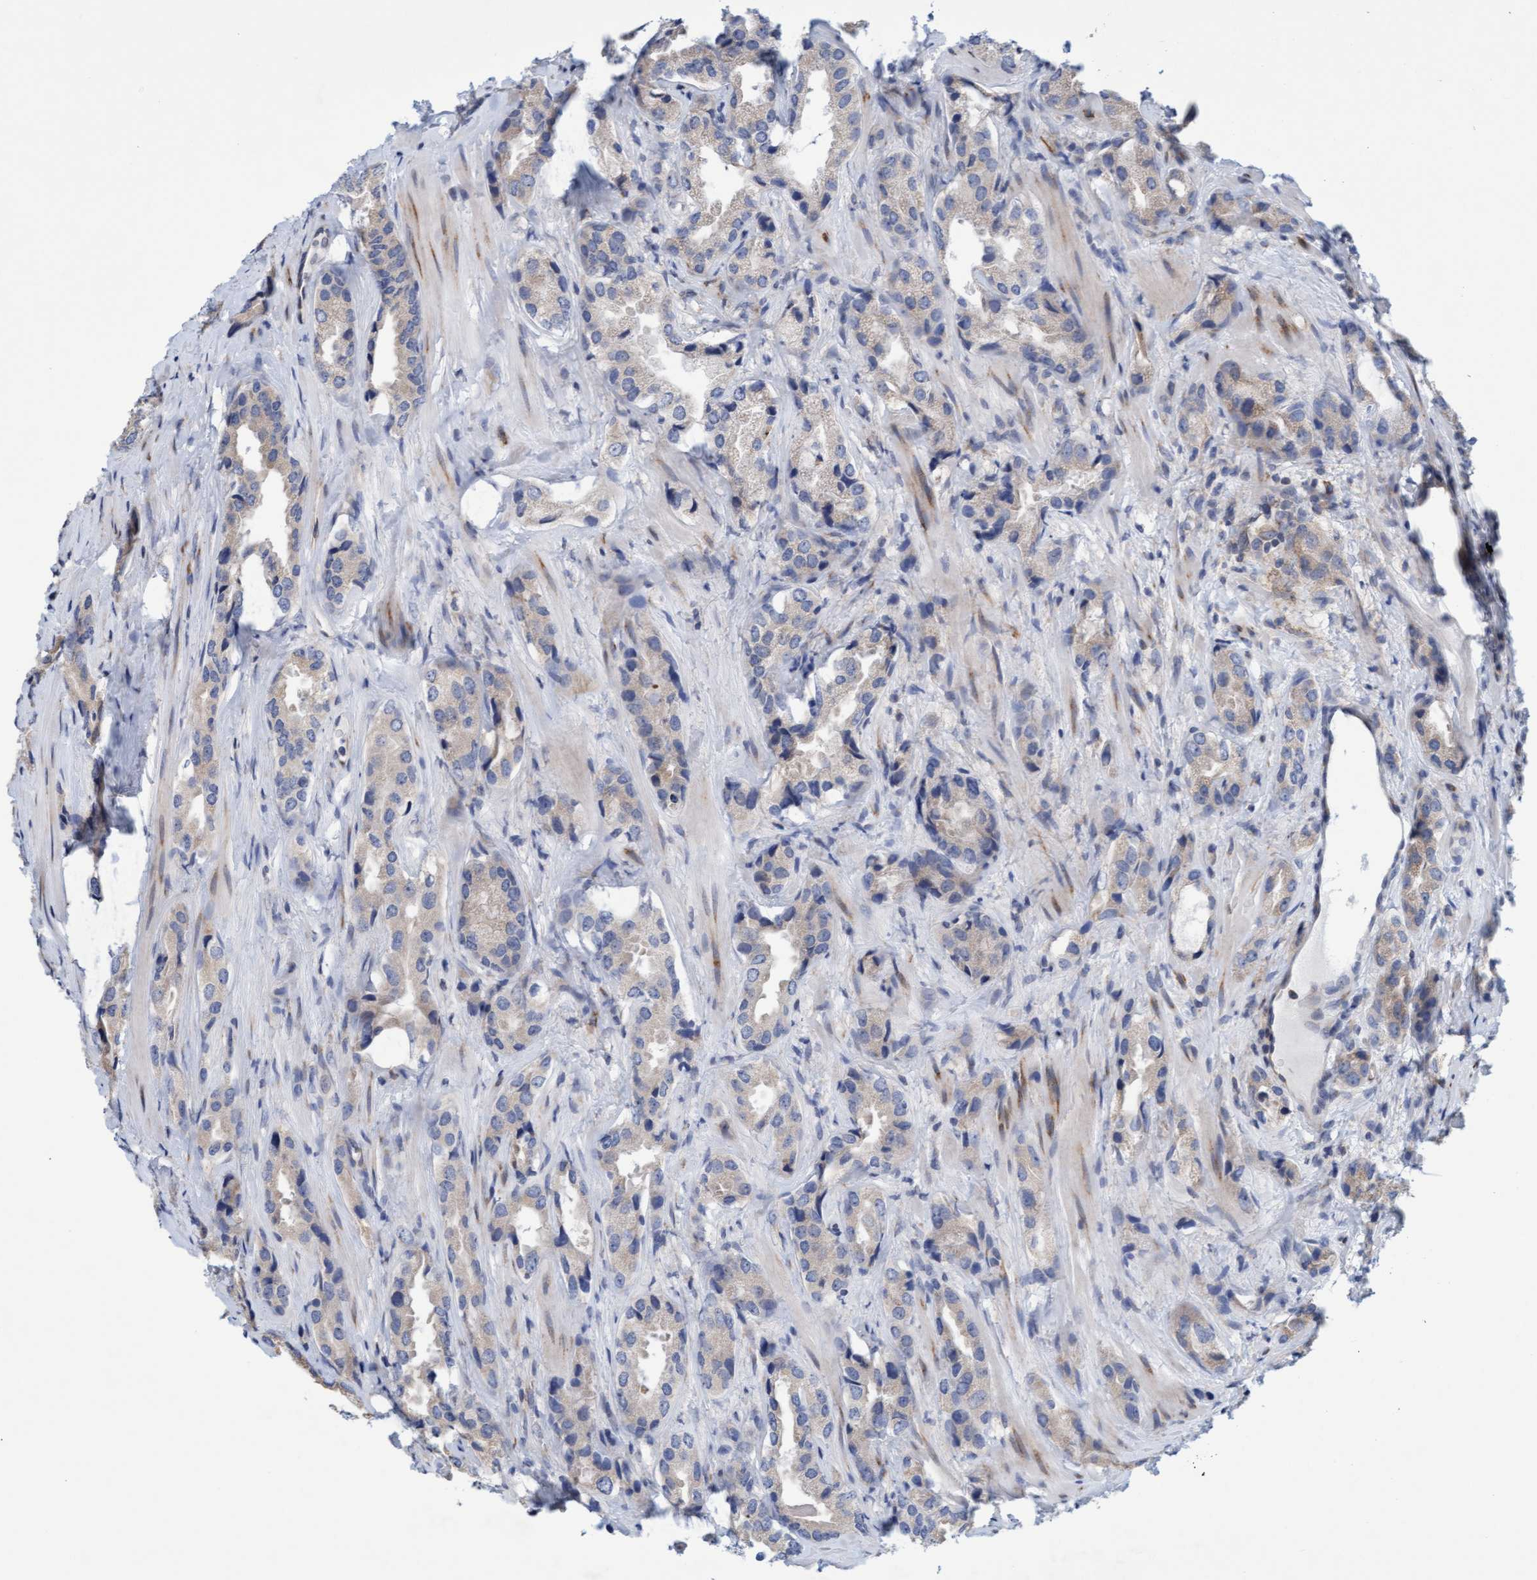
{"staining": {"intensity": "weak", "quantity": "<25%", "location": "cytoplasmic/membranous"}, "tissue": "prostate cancer", "cell_type": "Tumor cells", "image_type": "cancer", "snomed": [{"axis": "morphology", "description": "Adenocarcinoma, High grade"}, {"axis": "topography", "description": "Prostate"}], "caption": "There is no significant staining in tumor cells of prostate cancer.", "gene": "SLC28A3", "patient": {"sex": "male", "age": 63}}